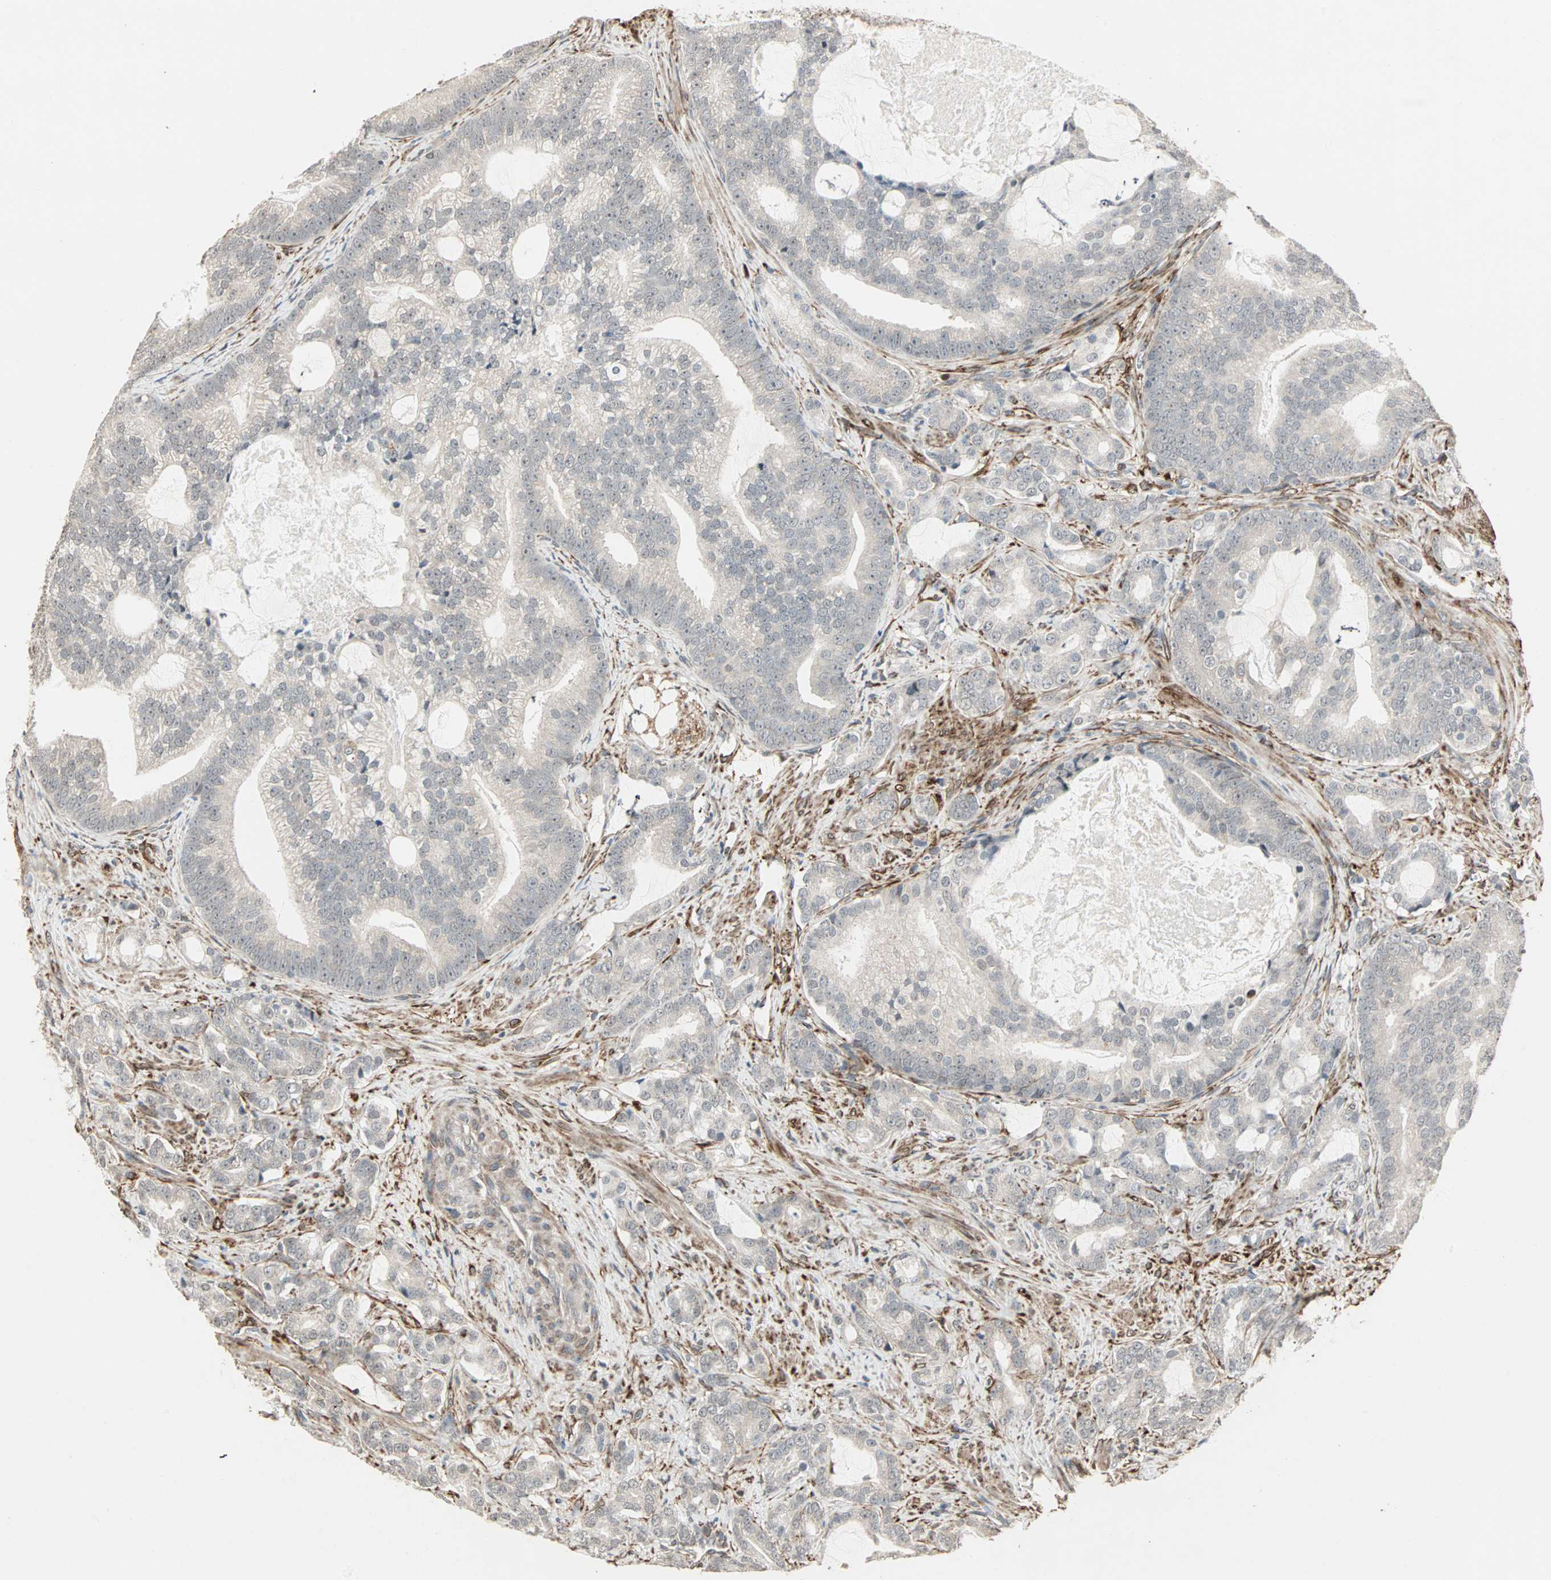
{"staining": {"intensity": "negative", "quantity": "none", "location": "none"}, "tissue": "prostate cancer", "cell_type": "Tumor cells", "image_type": "cancer", "snomed": [{"axis": "morphology", "description": "Adenocarcinoma, Low grade"}, {"axis": "topography", "description": "Prostate"}], "caption": "Image shows no significant protein staining in tumor cells of prostate low-grade adenocarcinoma.", "gene": "TRPV4", "patient": {"sex": "male", "age": 58}}